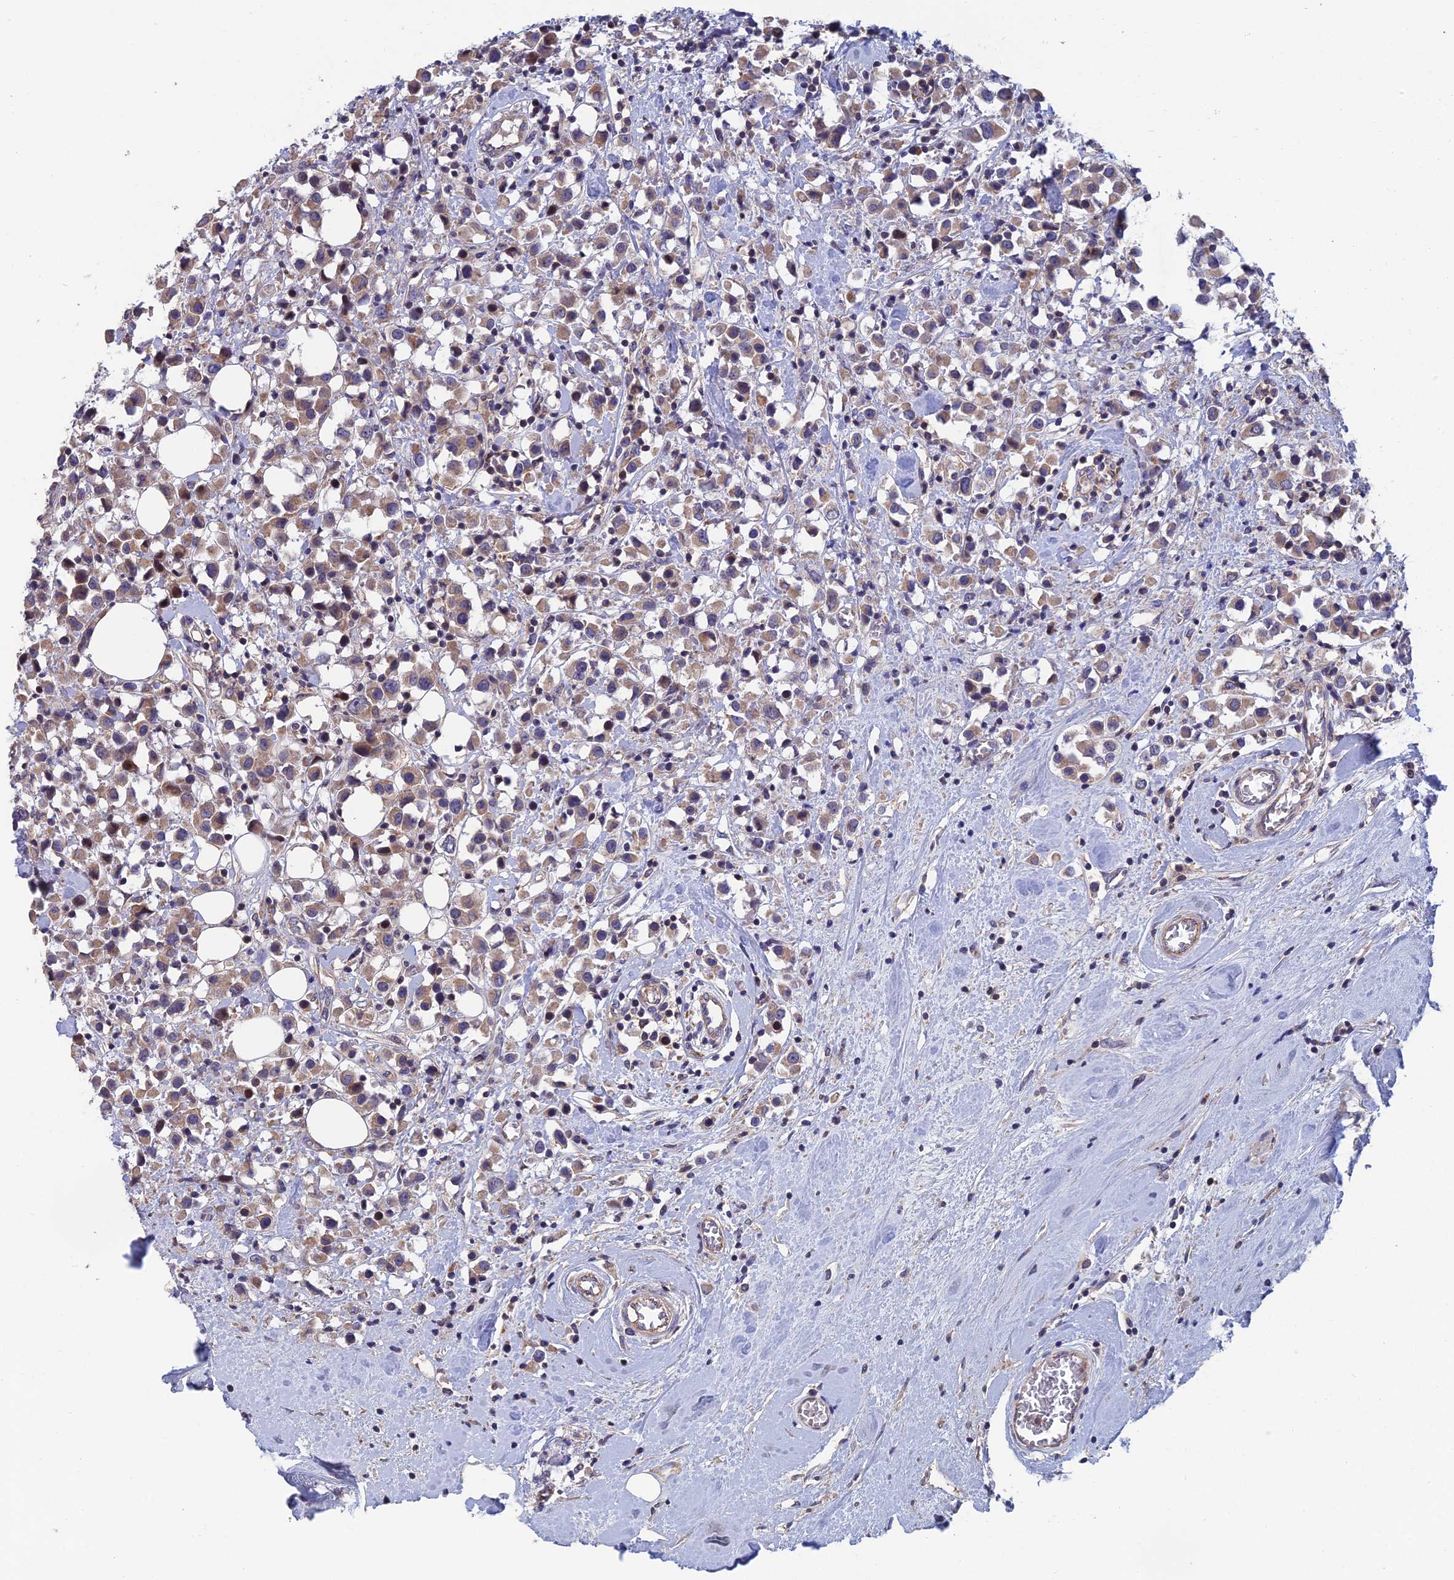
{"staining": {"intensity": "weak", "quantity": ">75%", "location": "cytoplasmic/membranous"}, "tissue": "breast cancer", "cell_type": "Tumor cells", "image_type": "cancer", "snomed": [{"axis": "morphology", "description": "Duct carcinoma"}, {"axis": "topography", "description": "Breast"}], "caption": "This image reveals IHC staining of breast intraductal carcinoma, with low weak cytoplasmic/membranous positivity in approximately >75% of tumor cells.", "gene": "USP37", "patient": {"sex": "female", "age": 61}}